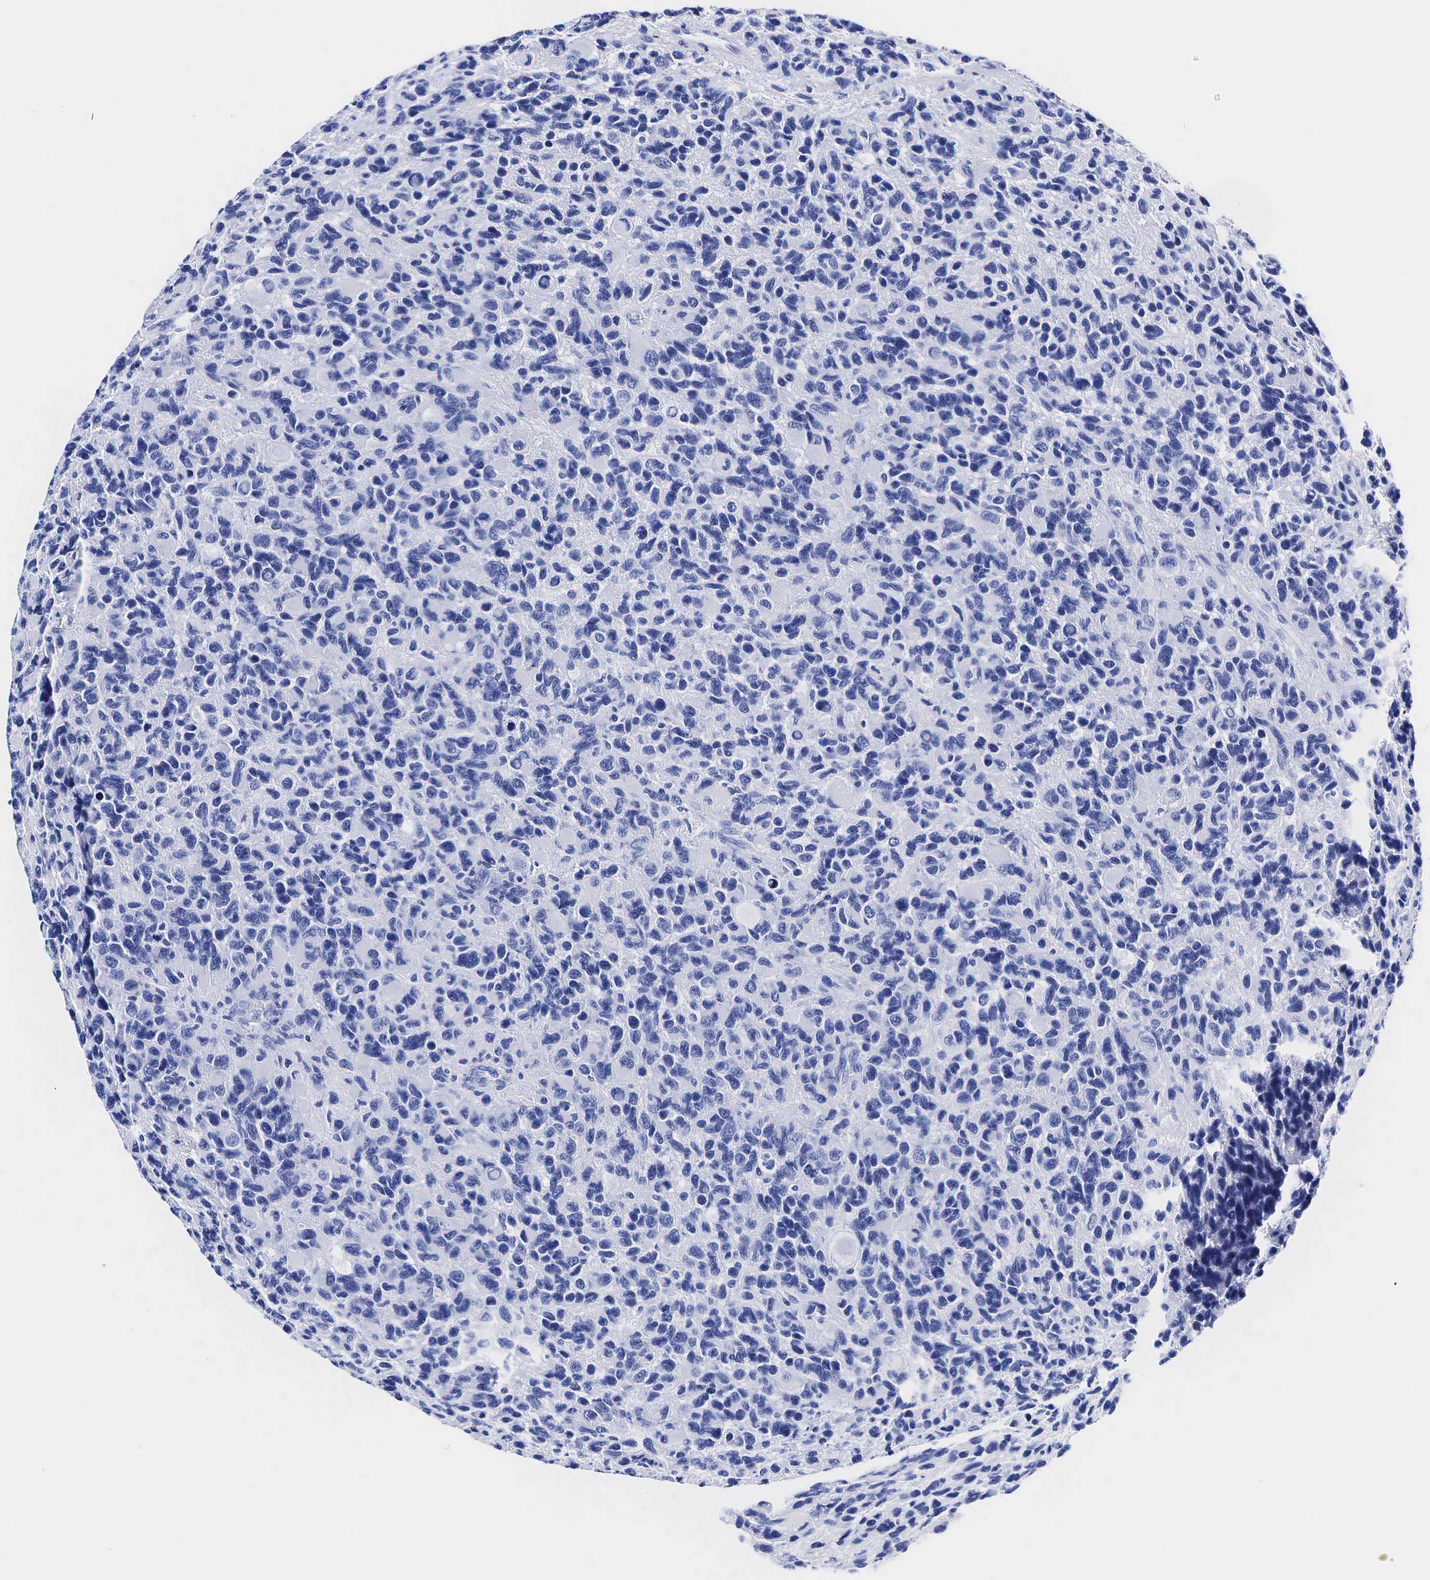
{"staining": {"intensity": "negative", "quantity": "none", "location": "none"}, "tissue": "glioma", "cell_type": "Tumor cells", "image_type": "cancer", "snomed": [{"axis": "morphology", "description": "Glioma, malignant, High grade"}, {"axis": "topography", "description": "Brain"}], "caption": "This micrograph is of glioma stained with immunohistochemistry to label a protein in brown with the nuclei are counter-stained blue. There is no staining in tumor cells.", "gene": "TG", "patient": {"sex": "male", "age": 77}}